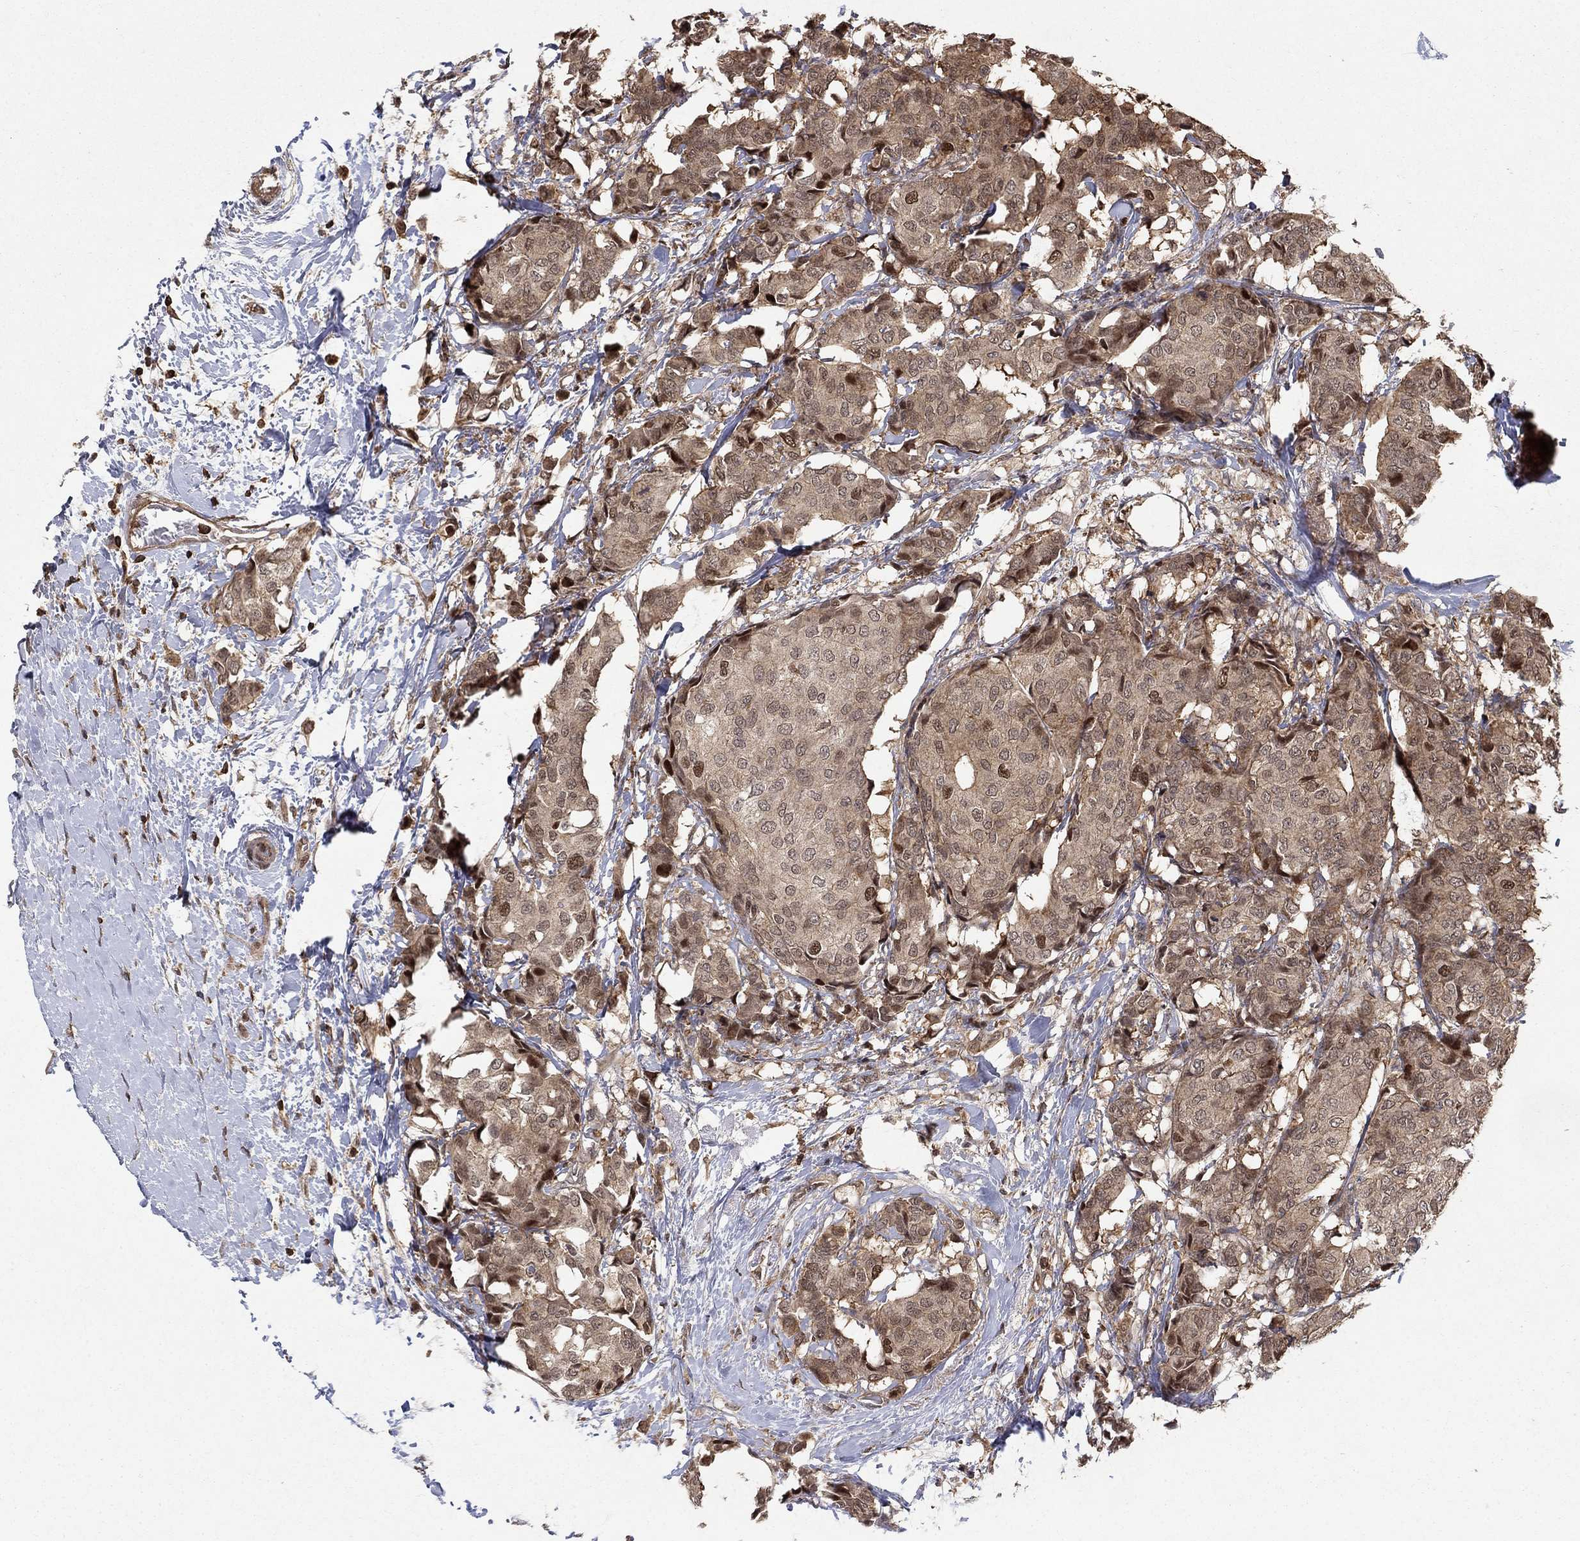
{"staining": {"intensity": "moderate", "quantity": "25%-75%", "location": "cytoplasmic/membranous,nuclear"}, "tissue": "breast cancer", "cell_type": "Tumor cells", "image_type": "cancer", "snomed": [{"axis": "morphology", "description": "Duct carcinoma"}, {"axis": "topography", "description": "Breast"}], "caption": "Infiltrating ductal carcinoma (breast) stained with immunohistochemistry demonstrates moderate cytoplasmic/membranous and nuclear staining in about 25%-75% of tumor cells. (brown staining indicates protein expression, while blue staining denotes nuclei).", "gene": "CCDC66", "patient": {"sex": "female", "age": 75}}